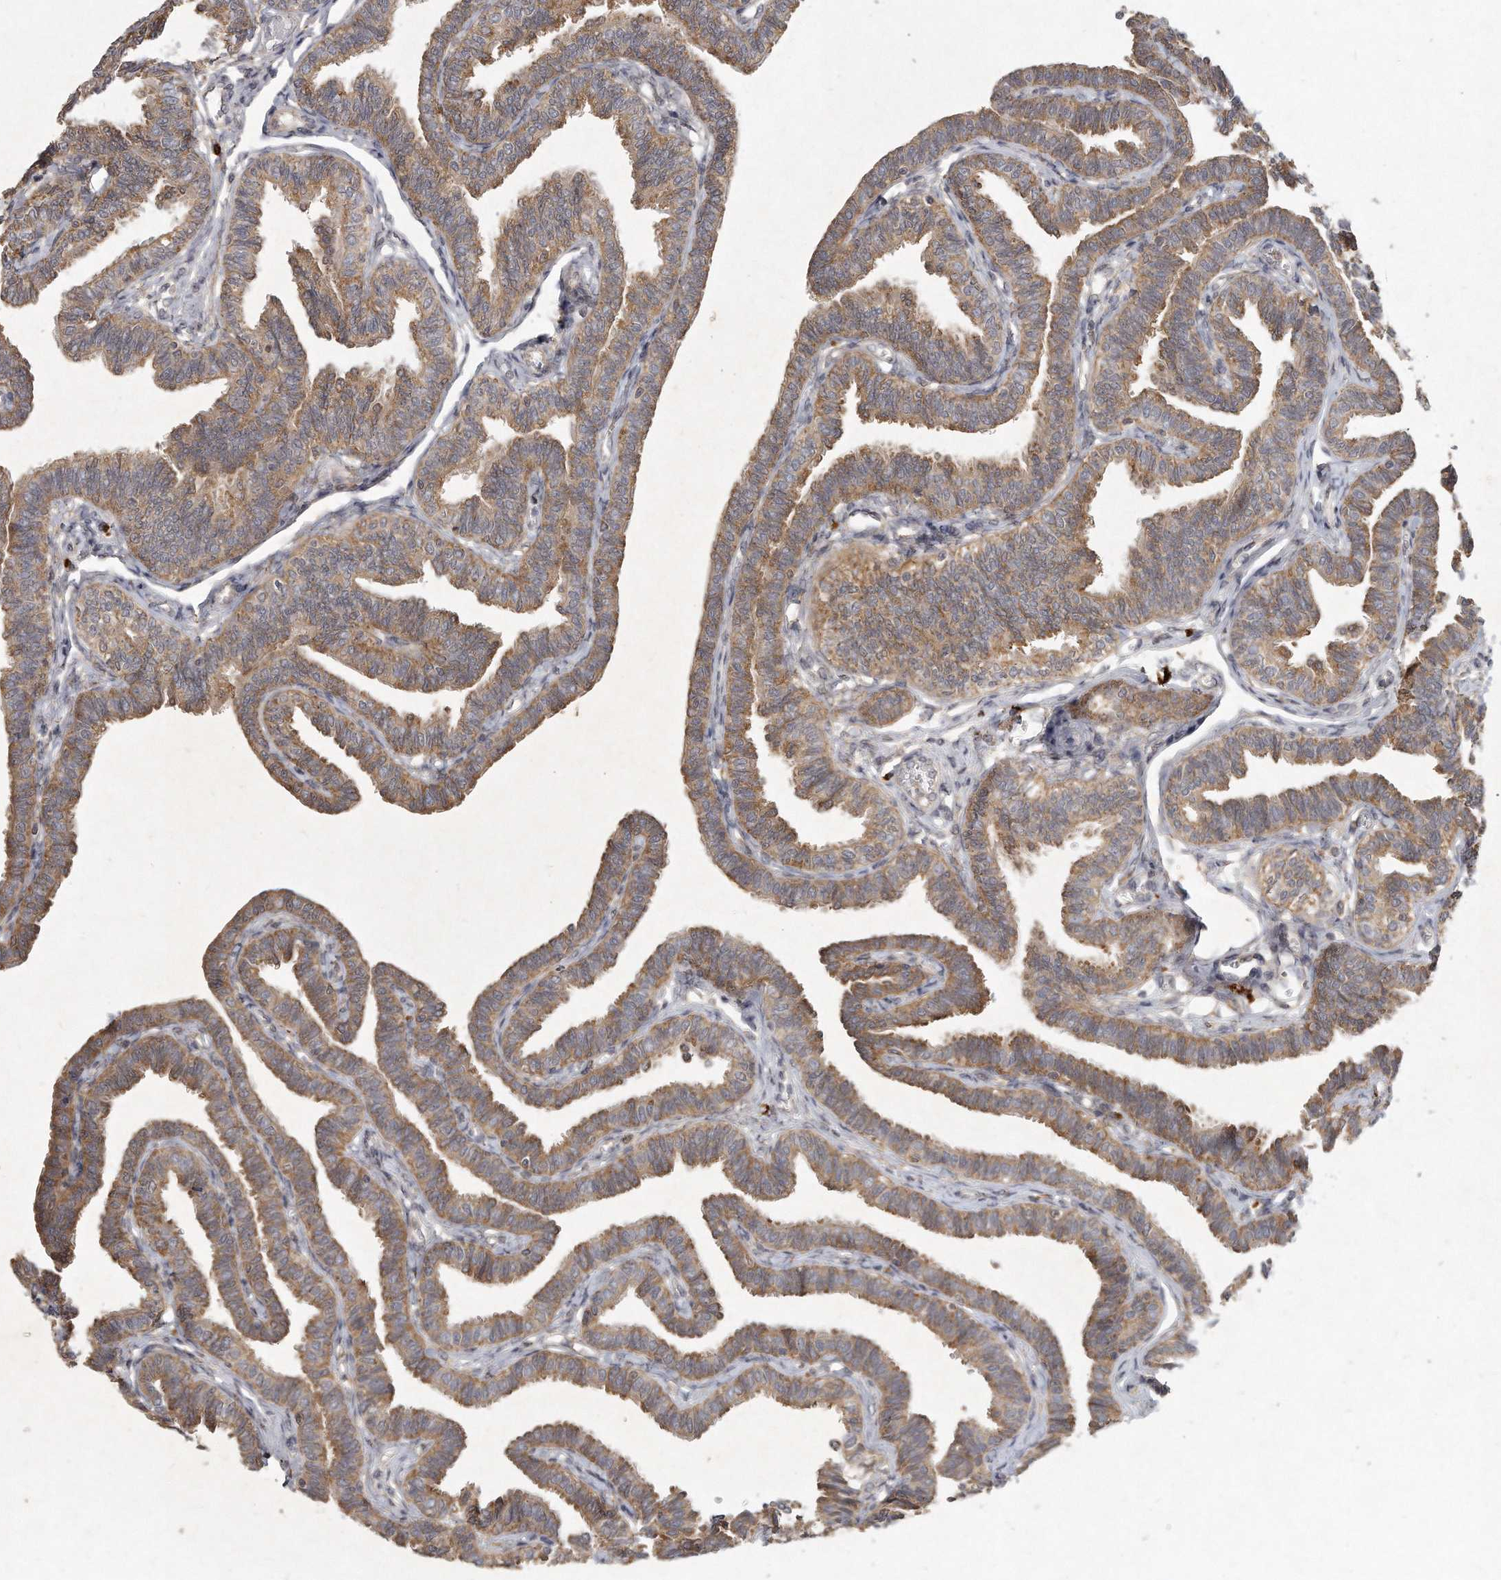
{"staining": {"intensity": "moderate", "quantity": ">75%", "location": "cytoplasmic/membranous"}, "tissue": "fallopian tube", "cell_type": "Glandular cells", "image_type": "normal", "snomed": [{"axis": "morphology", "description": "Normal tissue, NOS"}, {"axis": "topography", "description": "Fallopian tube"}, {"axis": "topography", "description": "Ovary"}], "caption": "Immunohistochemical staining of benign fallopian tube reveals >75% levels of moderate cytoplasmic/membranous protein expression in approximately >75% of glandular cells.", "gene": "LGALS8", "patient": {"sex": "female", "age": 23}}